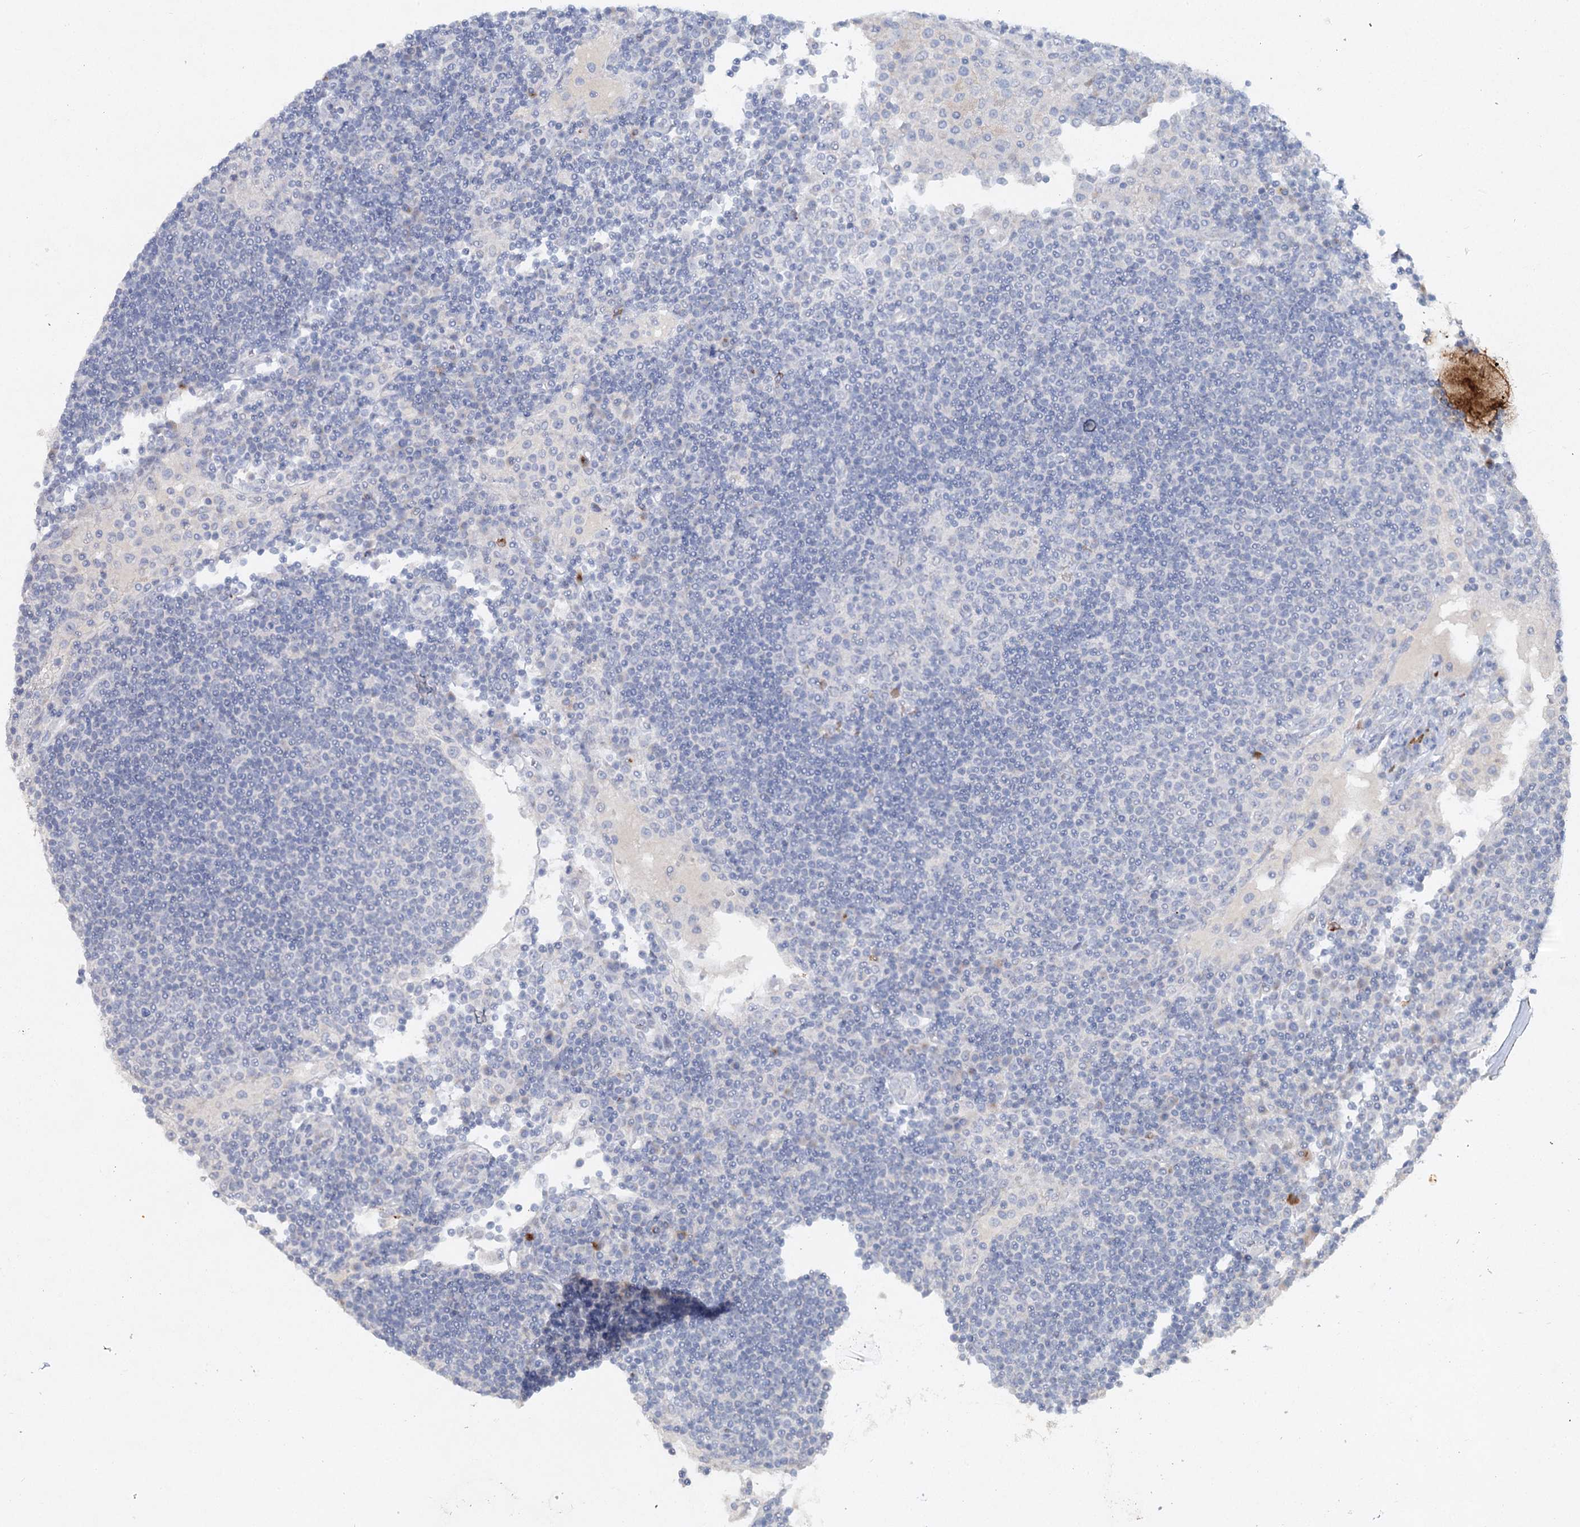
{"staining": {"intensity": "negative", "quantity": "none", "location": "none"}, "tissue": "lymph node", "cell_type": "Germinal center cells", "image_type": "normal", "snomed": [{"axis": "morphology", "description": "Normal tissue, NOS"}, {"axis": "topography", "description": "Lymph node"}], "caption": "The photomicrograph exhibits no significant staining in germinal center cells of lymph node.", "gene": "RFX6", "patient": {"sex": "female", "age": 53}}